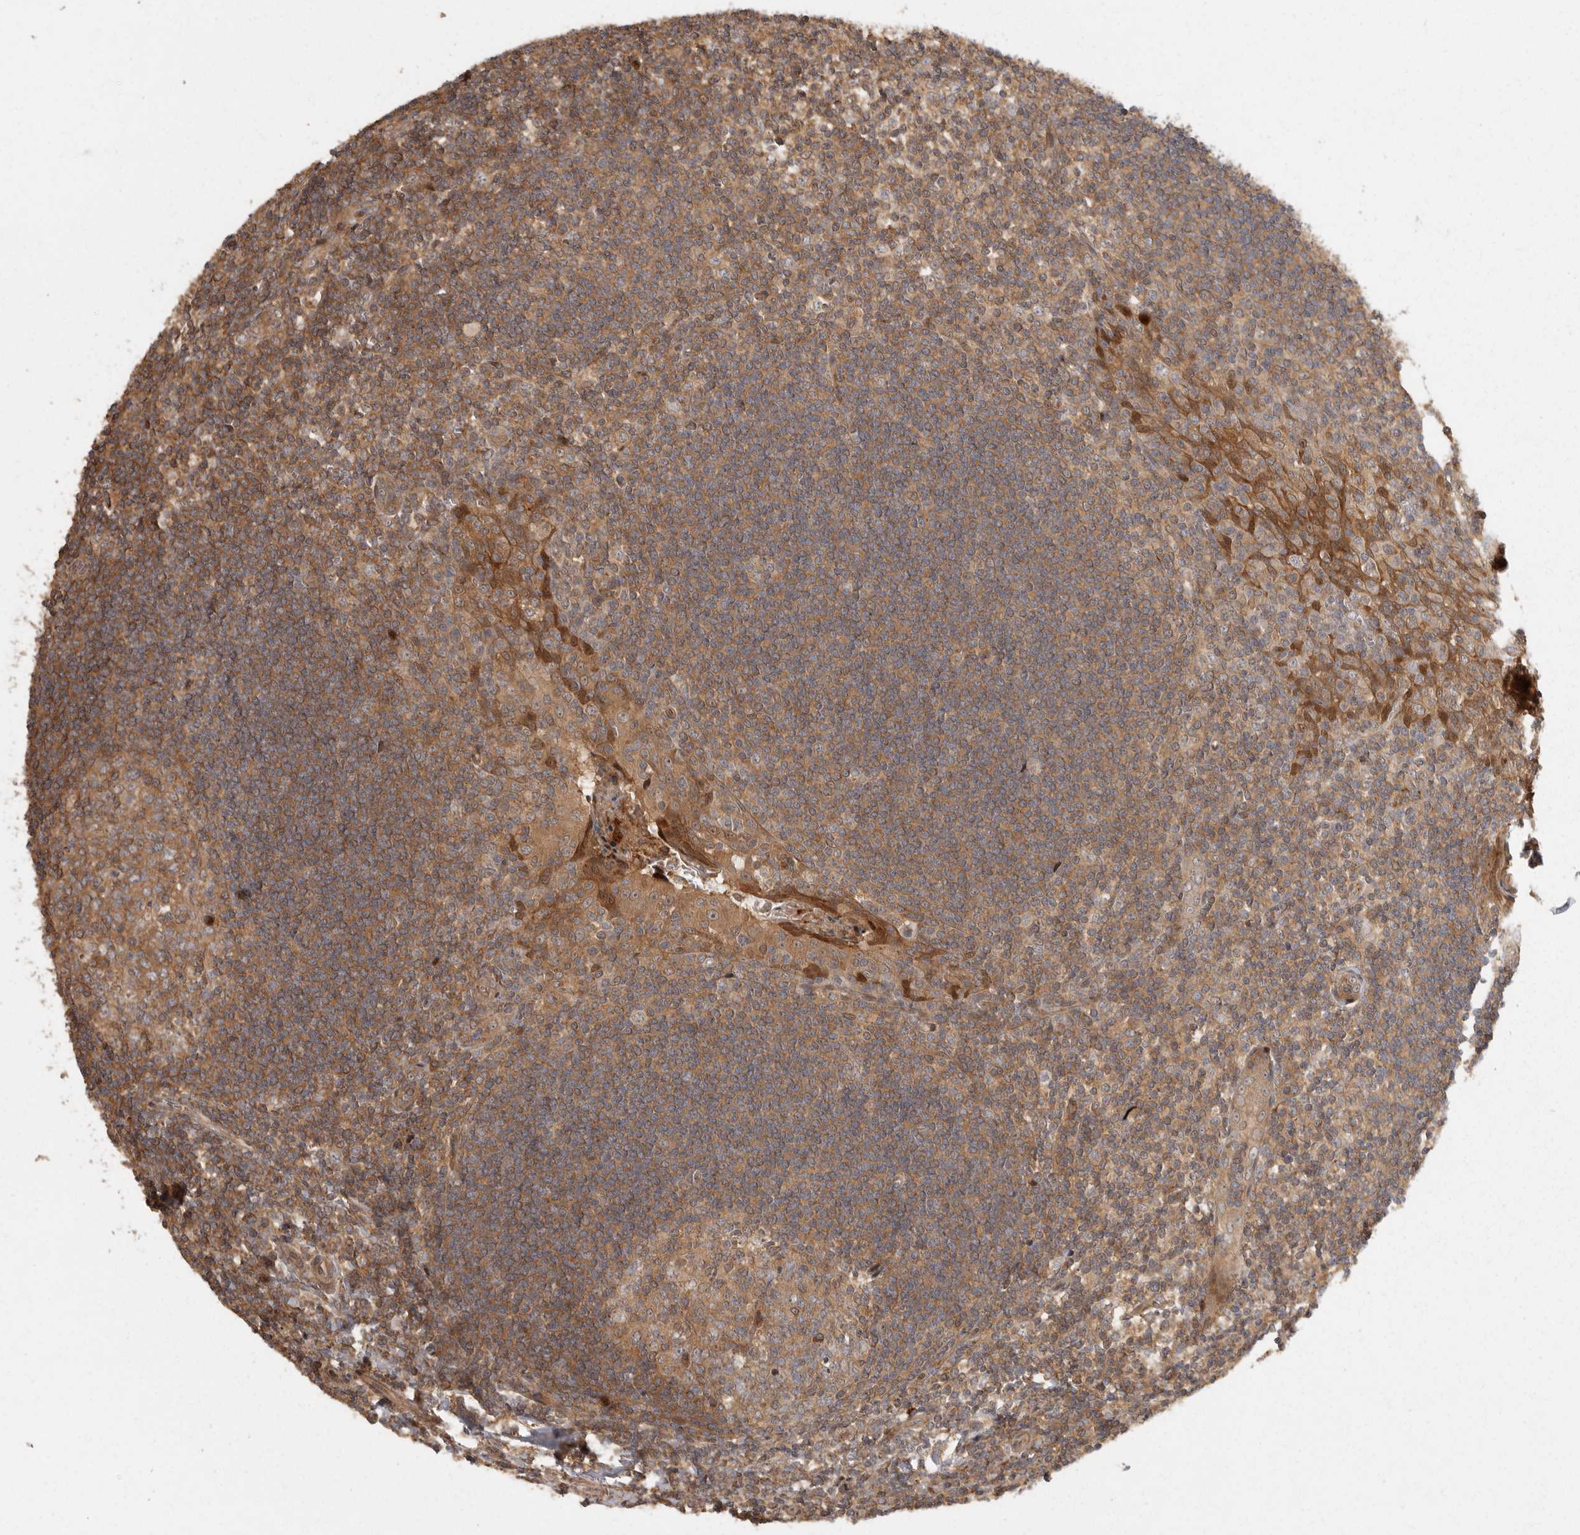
{"staining": {"intensity": "moderate", "quantity": ">75%", "location": "cytoplasmic/membranous"}, "tissue": "tonsil", "cell_type": "Germinal center cells", "image_type": "normal", "snomed": [{"axis": "morphology", "description": "Normal tissue, NOS"}, {"axis": "topography", "description": "Tonsil"}], "caption": "The image displays a brown stain indicating the presence of a protein in the cytoplasmic/membranous of germinal center cells in tonsil. (DAB IHC with brightfield microscopy, high magnification).", "gene": "SWT1", "patient": {"sex": "male", "age": 27}}